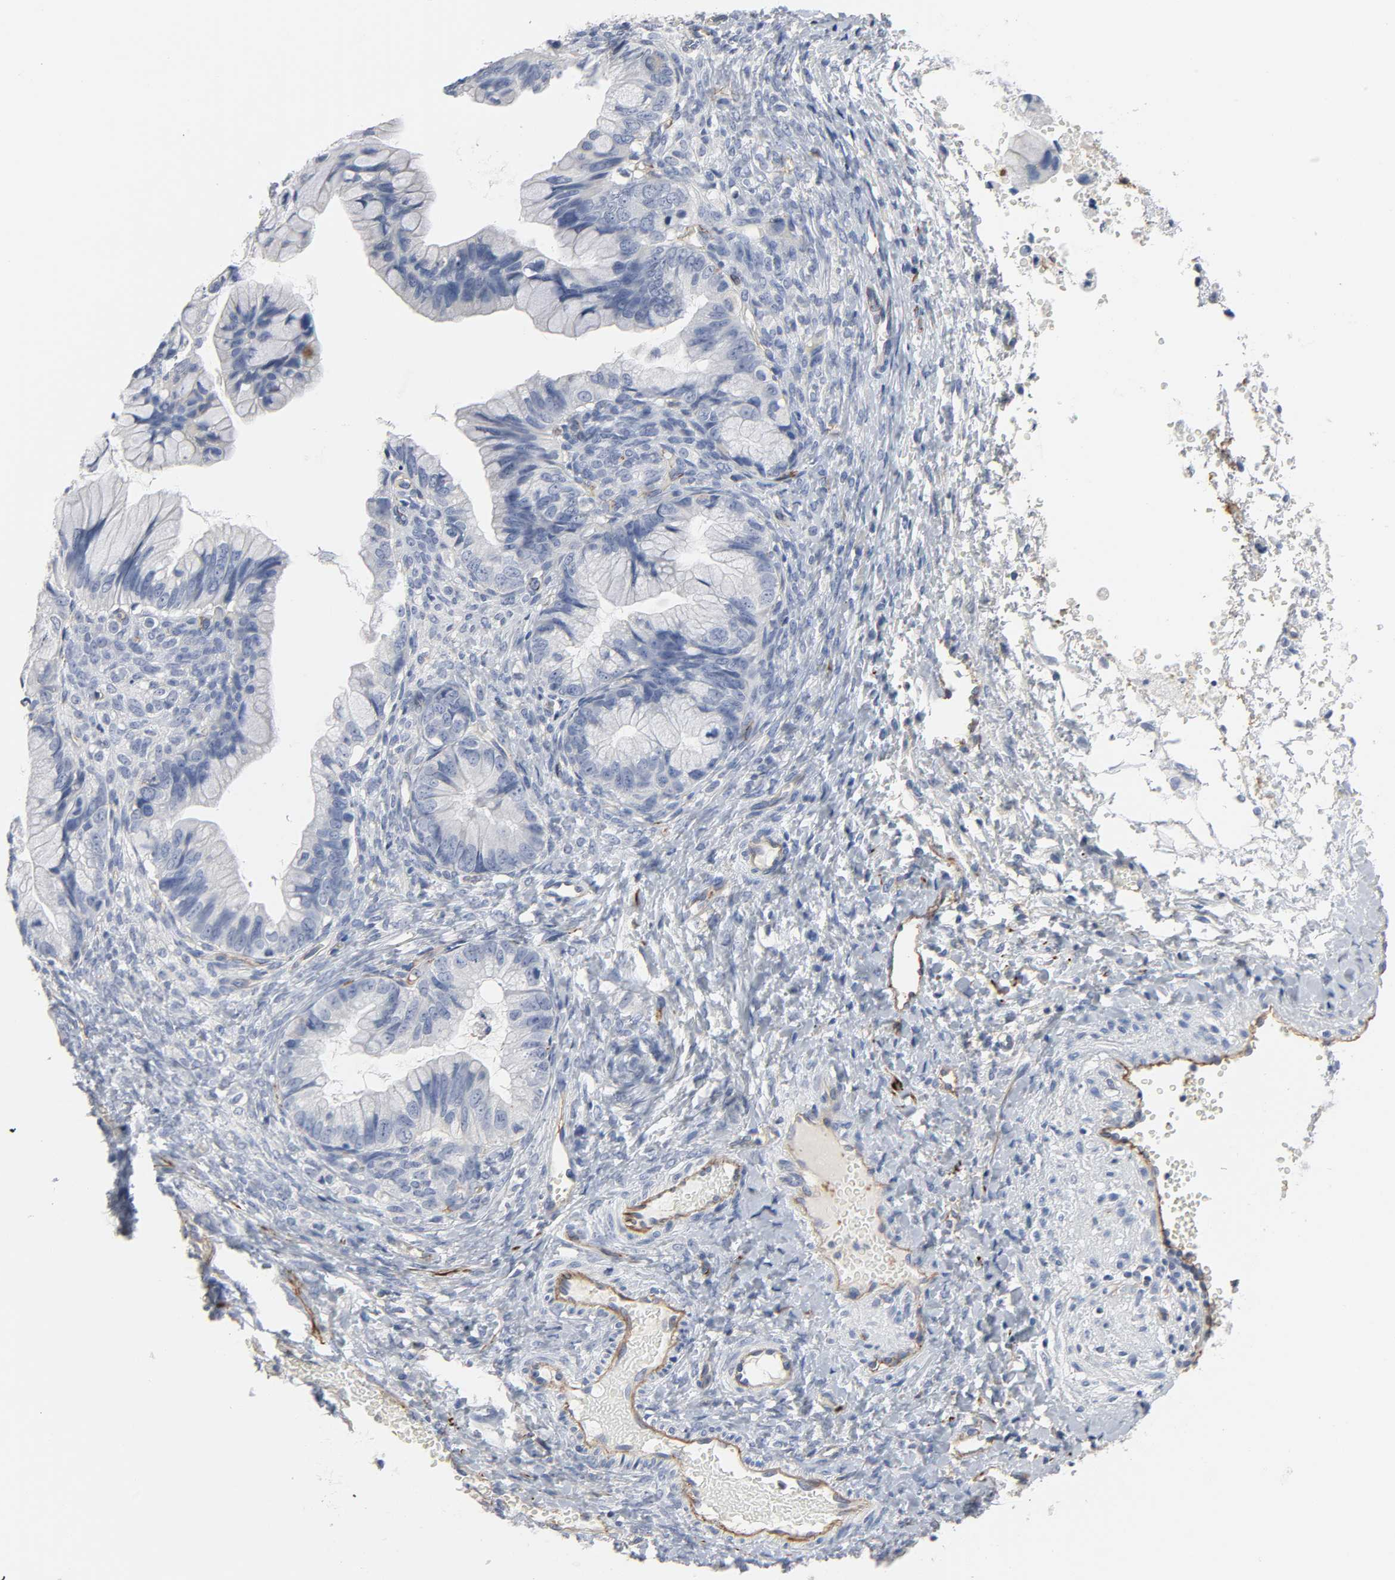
{"staining": {"intensity": "negative", "quantity": "none", "location": "none"}, "tissue": "ovarian cancer", "cell_type": "Tumor cells", "image_type": "cancer", "snomed": [{"axis": "morphology", "description": "Cystadenocarcinoma, mucinous, NOS"}, {"axis": "topography", "description": "Ovary"}], "caption": "Tumor cells are negative for protein expression in human ovarian cancer (mucinous cystadenocarcinoma).", "gene": "PECAM1", "patient": {"sex": "female", "age": 36}}